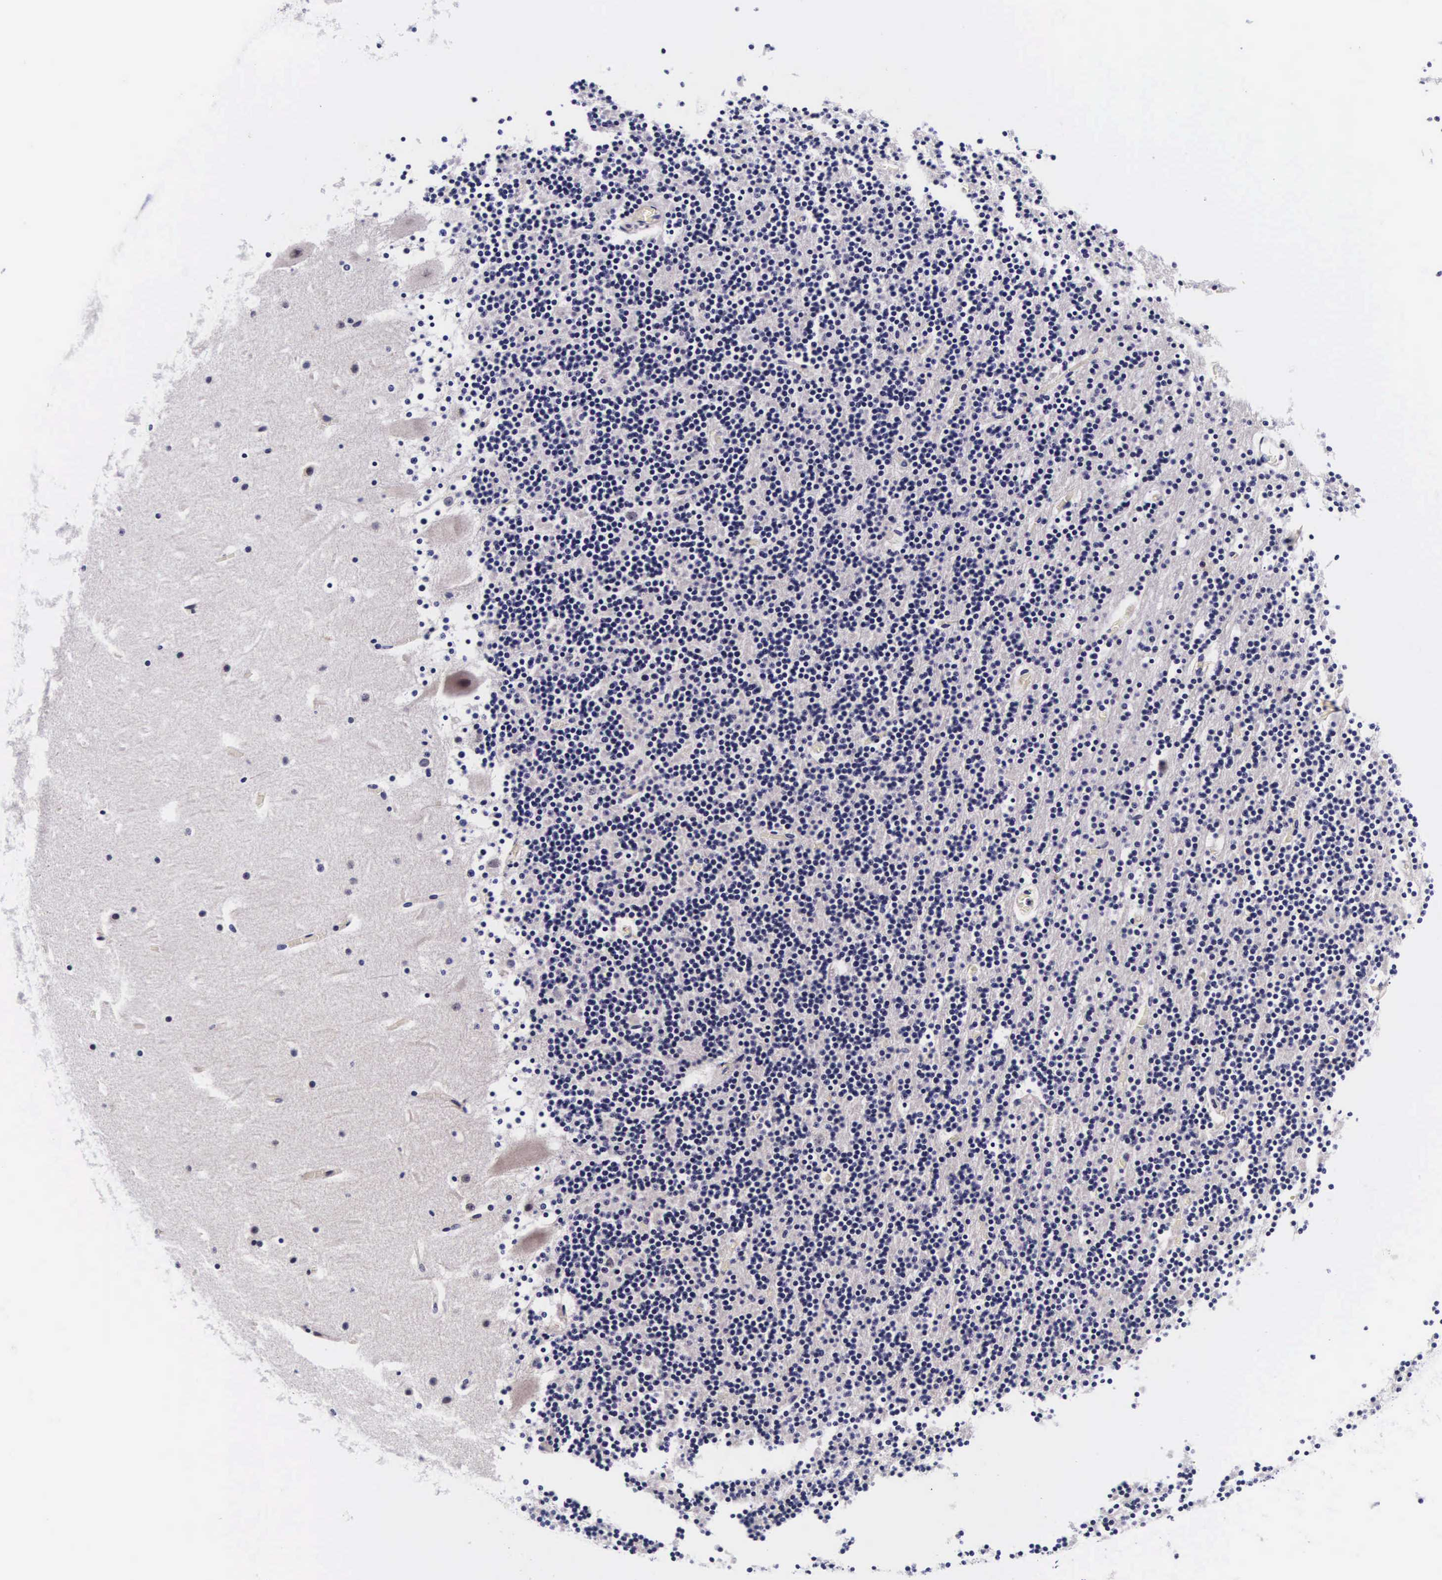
{"staining": {"intensity": "negative", "quantity": "none", "location": "none"}, "tissue": "cerebellum", "cell_type": "Cells in granular layer", "image_type": "normal", "snomed": [{"axis": "morphology", "description": "Normal tissue, NOS"}, {"axis": "topography", "description": "Cerebellum"}], "caption": "Micrograph shows no protein positivity in cells in granular layer of unremarkable cerebellum. (DAB (3,3'-diaminobenzidine) immunohistochemistry (IHC) with hematoxylin counter stain).", "gene": "PHETA2", "patient": {"sex": "male", "age": 45}}